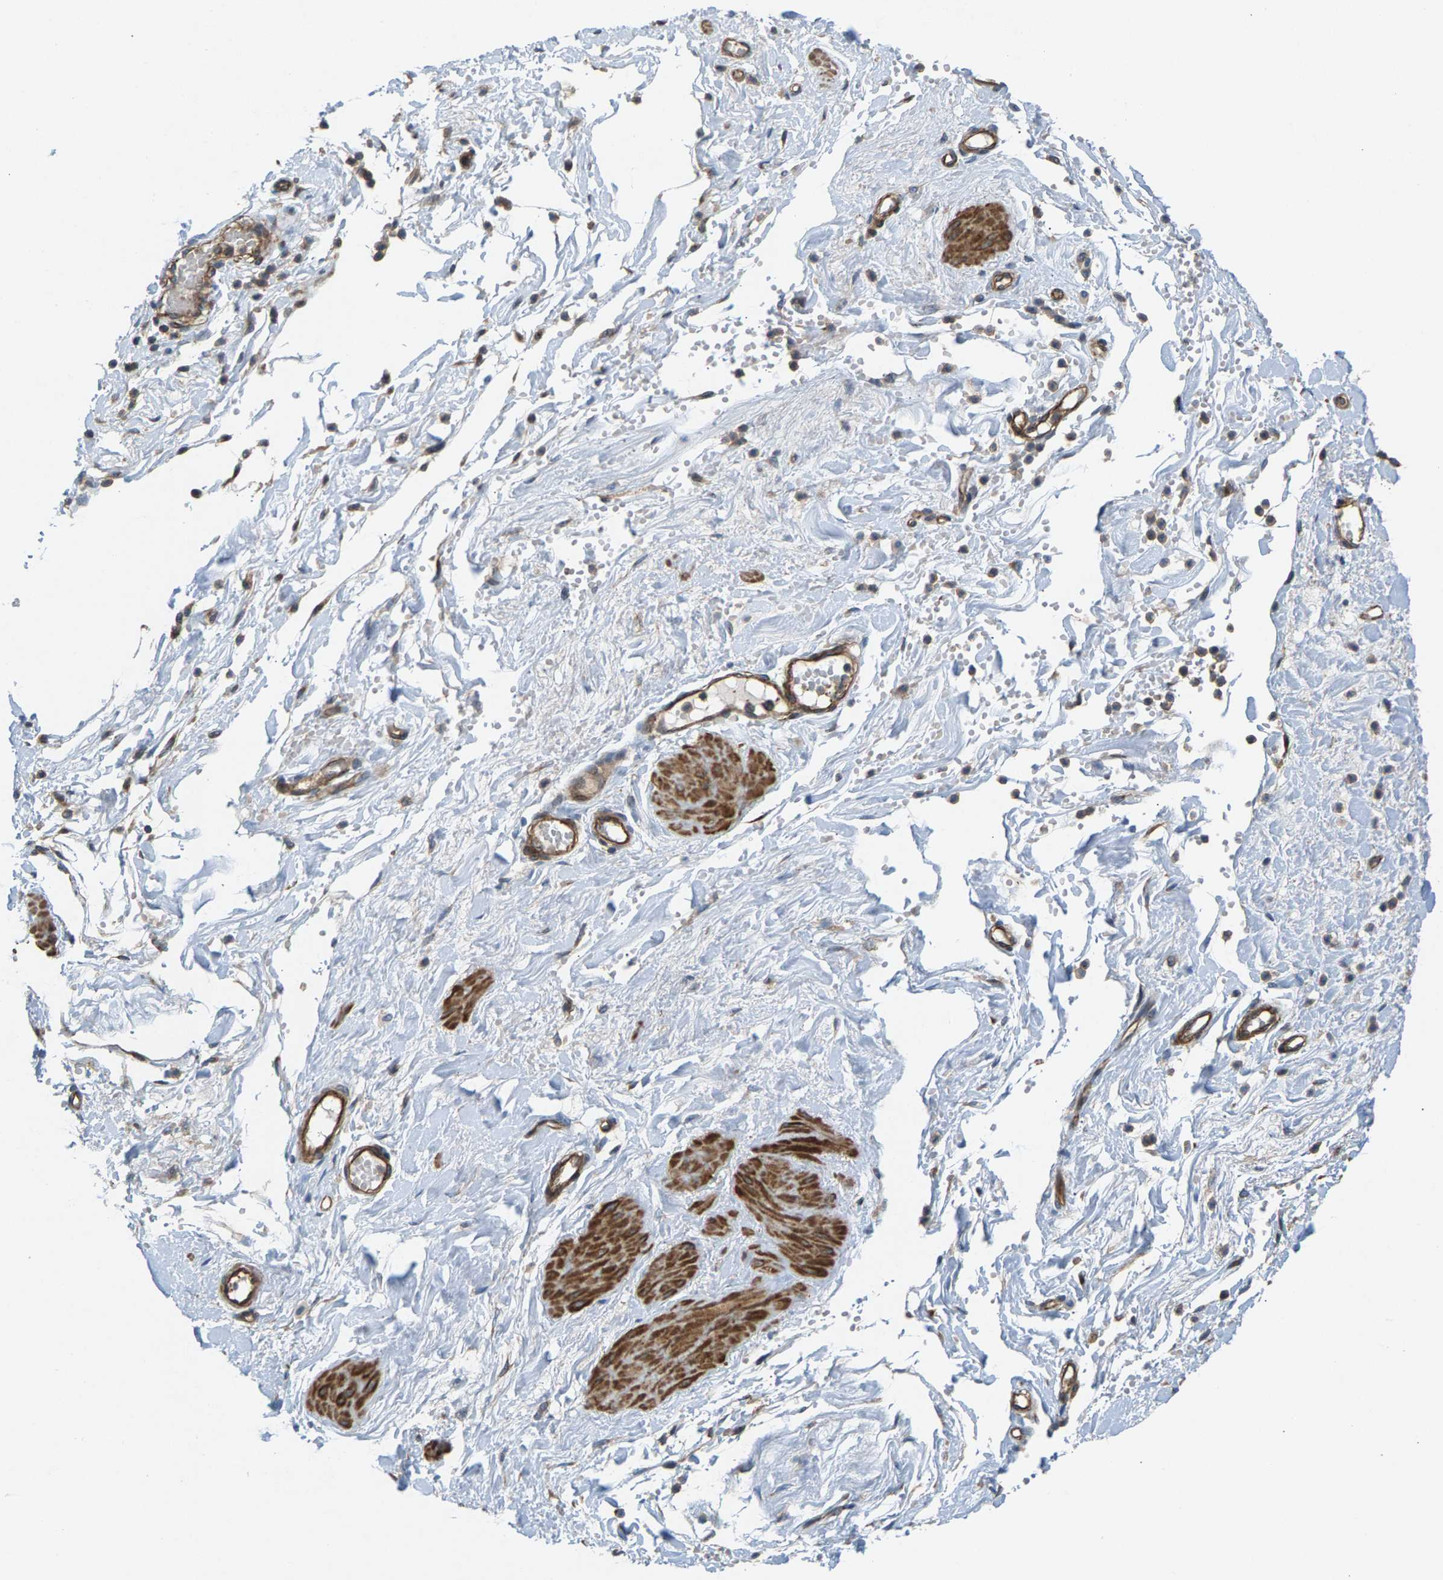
{"staining": {"intensity": "moderate", "quantity": ">75%", "location": "cytoplasmic/membranous"}, "tissue": "adipose tissue", "cell_type": "Adipocytes", "image_type": "normal", "snomed": [{"axis": "morphology", "description": "Normal tissue, NOS"}, {"axis": "topography", "description": "Soft tissue"}], "caption": "Unremarkable adipose tissue shows moderate cytoplasmic/membranous staining in approximately >75% of adipocytes, visualized by immunohistochemistry. (Stains: DAB in brown, nuclei in blue, Microscopy: brightfield microscopy at high magnification).", "gene": "PDCL", "patient": {"sex": "male", "age": 72}}